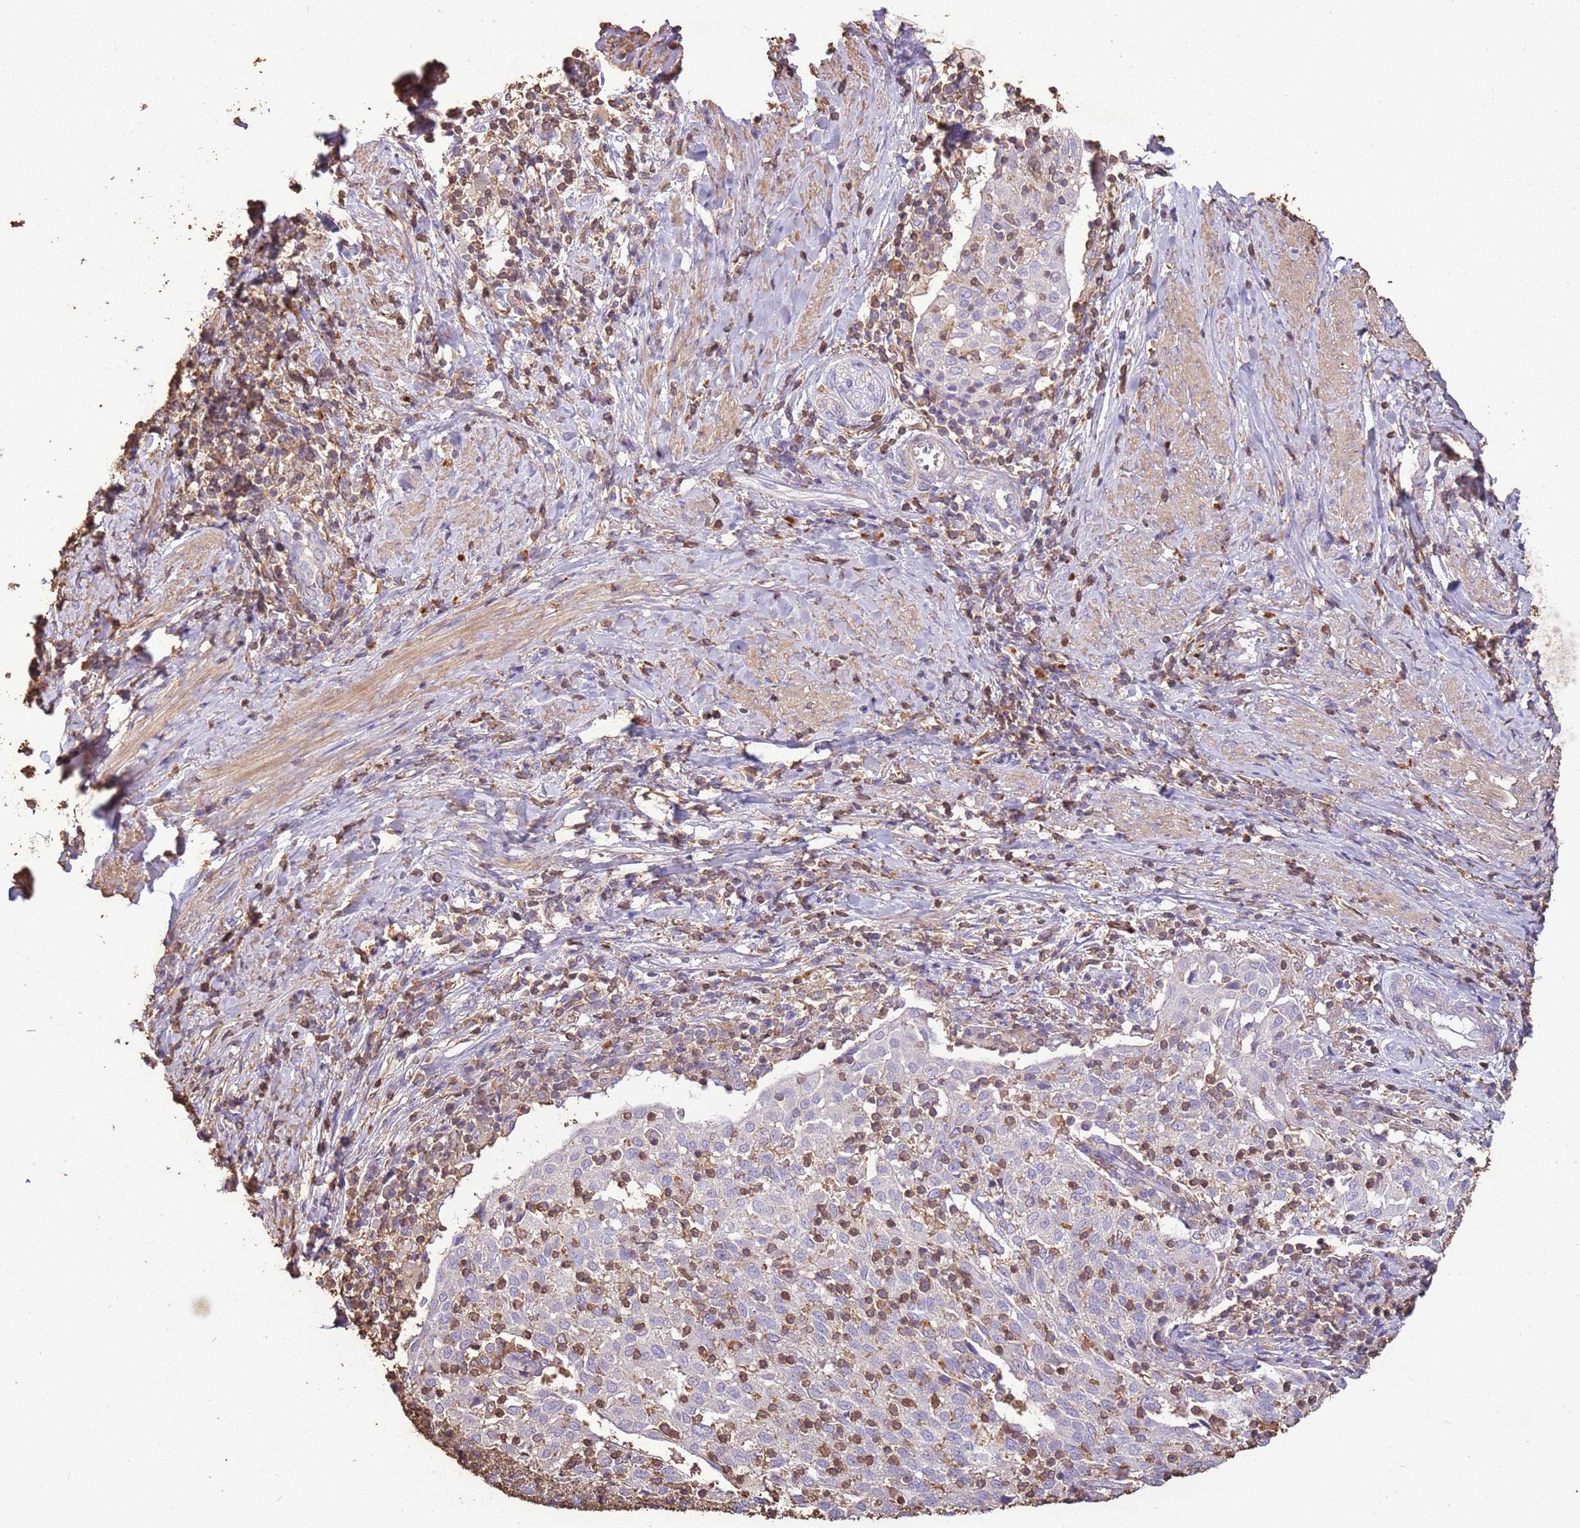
{"staining": {"intensity": "negative", "quantity": "none", "location": "none"}, "tissue": "cervical cancer", "cell_type": "Tumor cells", "image_type": "cancer", "snomed": [{"axis": "morphology", "description": "Squamous cell carcinoma, NOS"}, {"axis": "topography", "description": "Cervix"}], "caption": "The photomicrograph shows no significant positivity in tumor cells of squamous cell carcinoma (cervical).", "gene": "ARL10", "patient": {"sex": "female", "age": 52}}